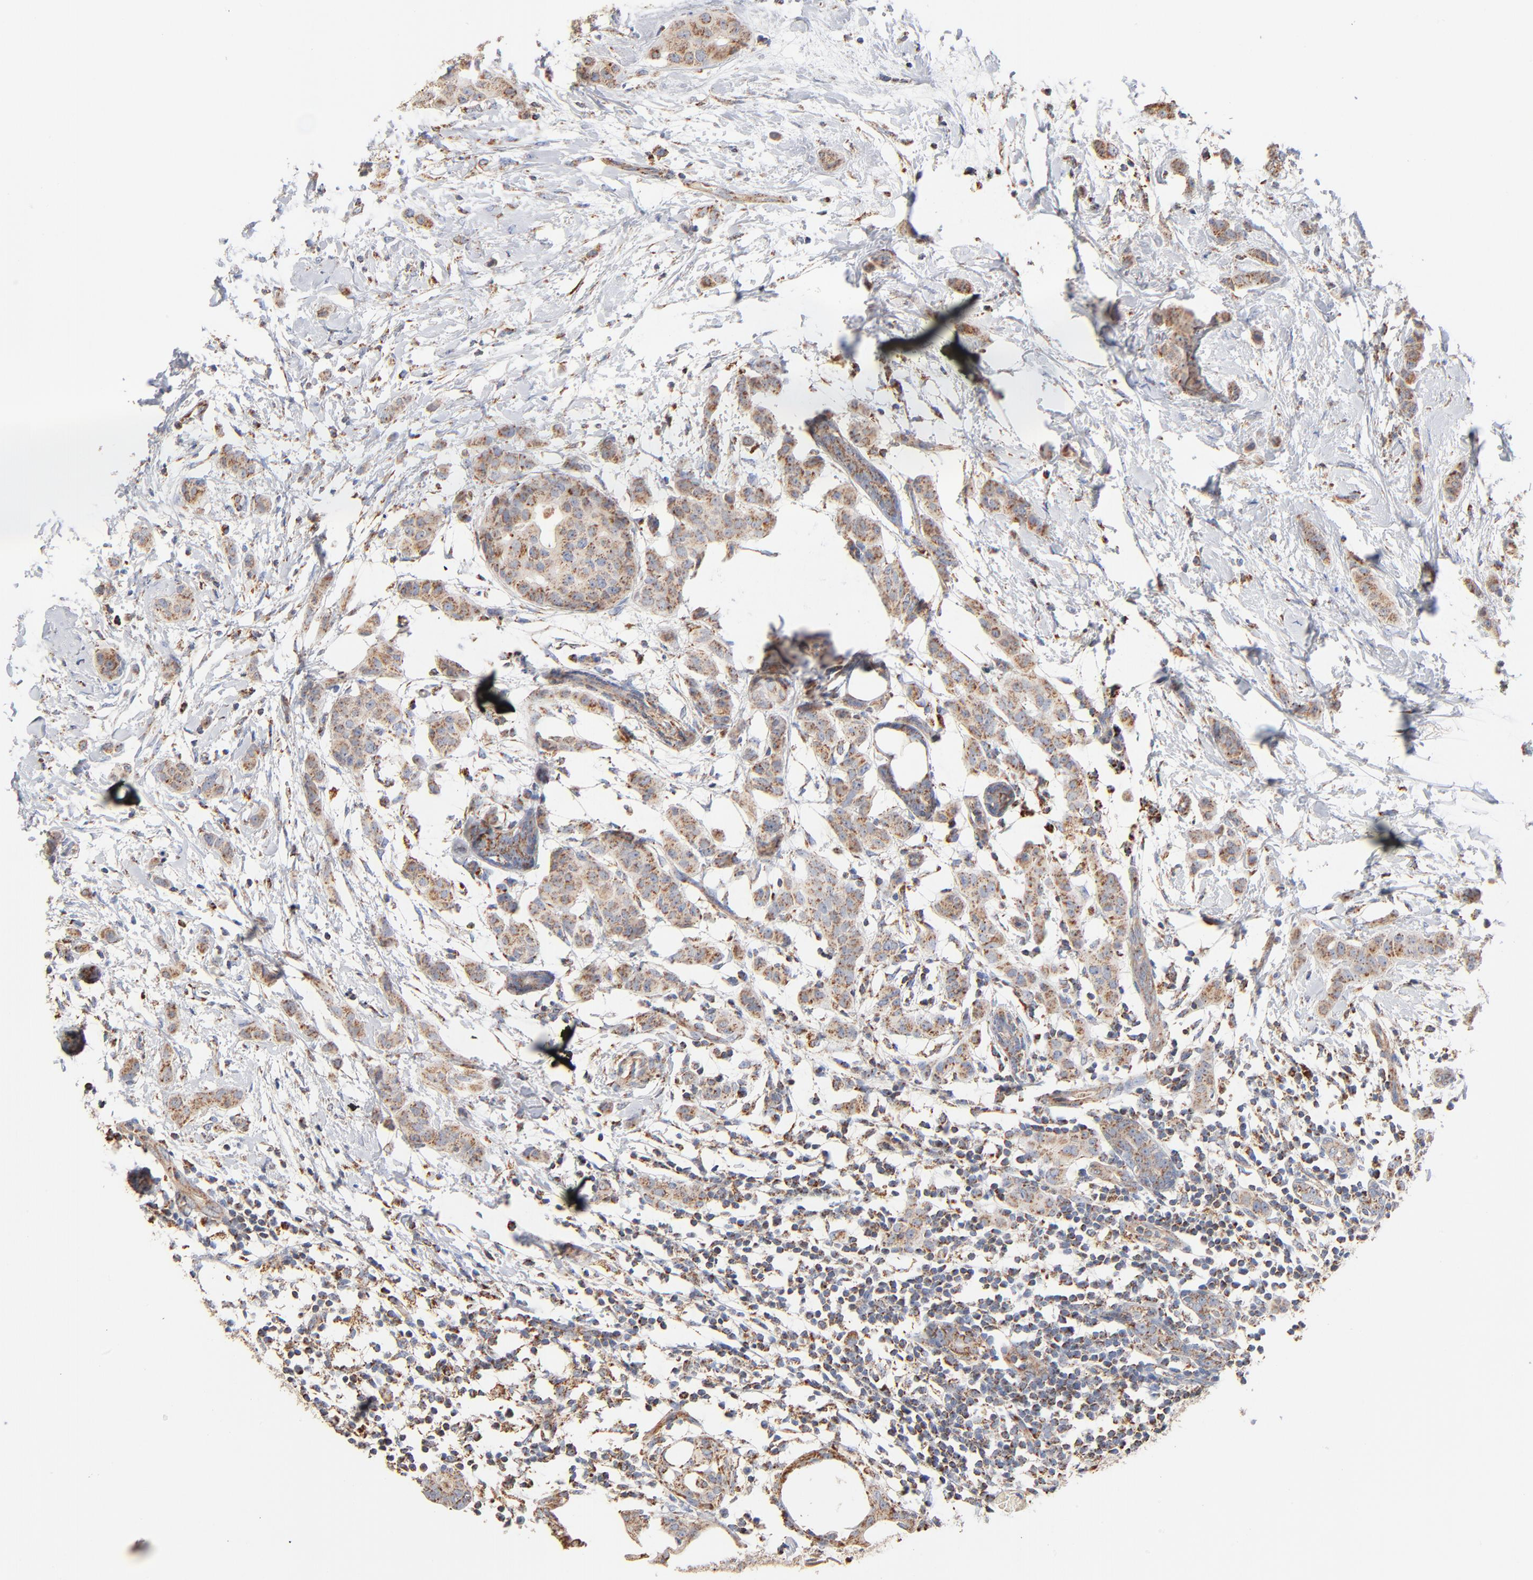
{"staining": {"intensity": "moderate", "quantity": ">75%", "location": "cytoplasmic/membranous"}, "tissue": "breast cancer", "cell_type": "Tumor cells", "image_type": "cancer", "snomed": [{"axis": "morphology", "description": "Duct carcinoma"}, {"axis": "topography", "description": "Breast"}], "caption": "A histopathology image showing moderate cytoplasmic/membranous positivity in approximately >75% of tumor cells in breast cancer, as visualized by brown immunohistochemical staining.", "gene": "UQCRC1", "patient": {"sex": "female", "age": 40}}